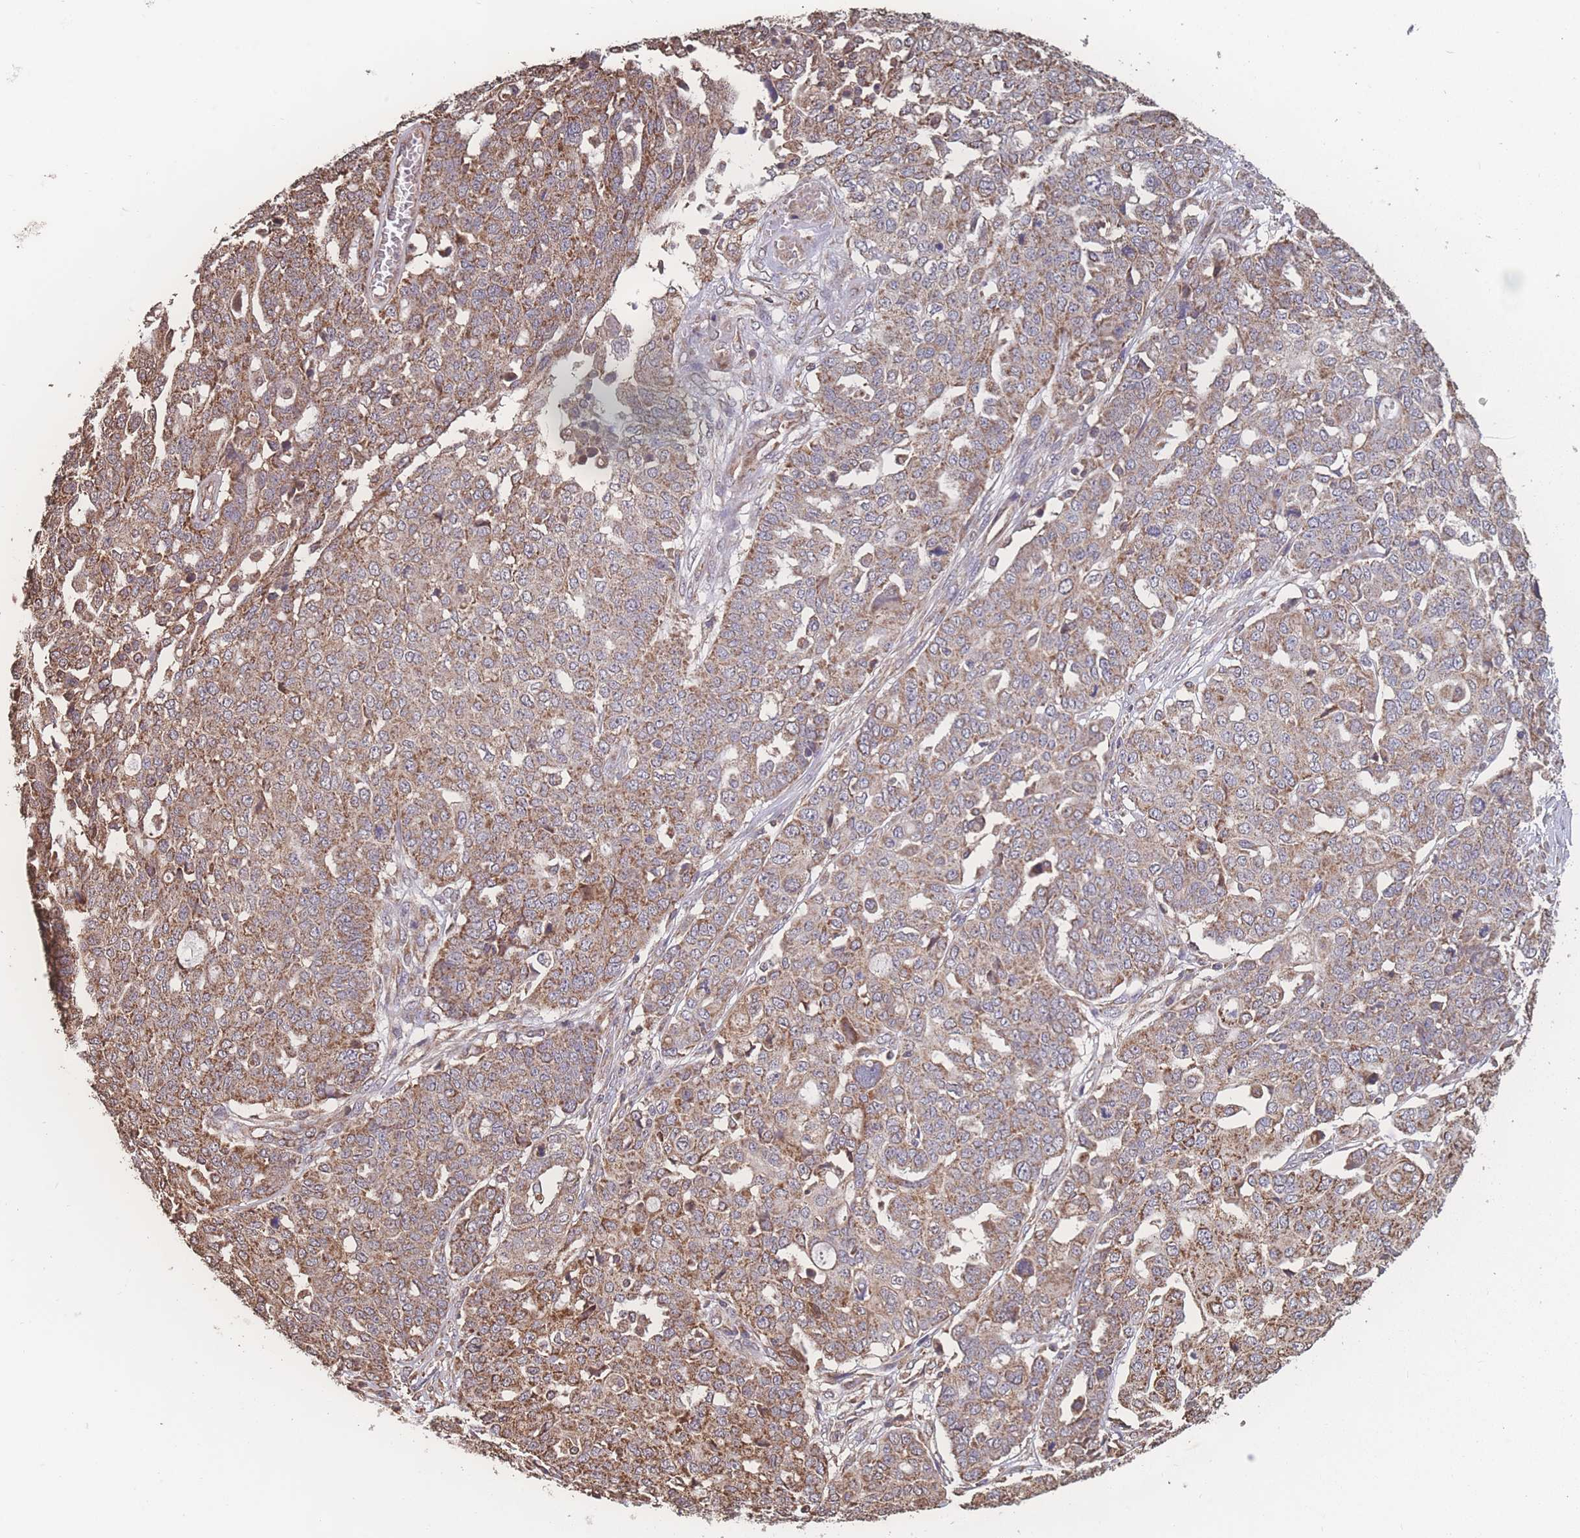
{"staining": {"intensity": "moderate", "quantity": ">75%", "location": "cytoplasmic/membranous"}, "tissue": "ovarian cancer", "cell_type": "Tumor cells", "image_type": "cancer", "snomed": [{"axis": "morphology", "description": "Cystadenocarcinoma, serous, NOS"}, {"axis": "topography", "description": "Soft tissue"}, {"axis": "topography", "description": "Ovary"}], "caption": "Approximately >75% of tumor cells in serous cystadenocarcinoma (ovarian) demonstrate moderate cytoplasmic/membranous protein positivity as visualized by brown immunohistochemical staining.", "gene": "SGSM3", "patient": {"sex": "female", "age": 57}}